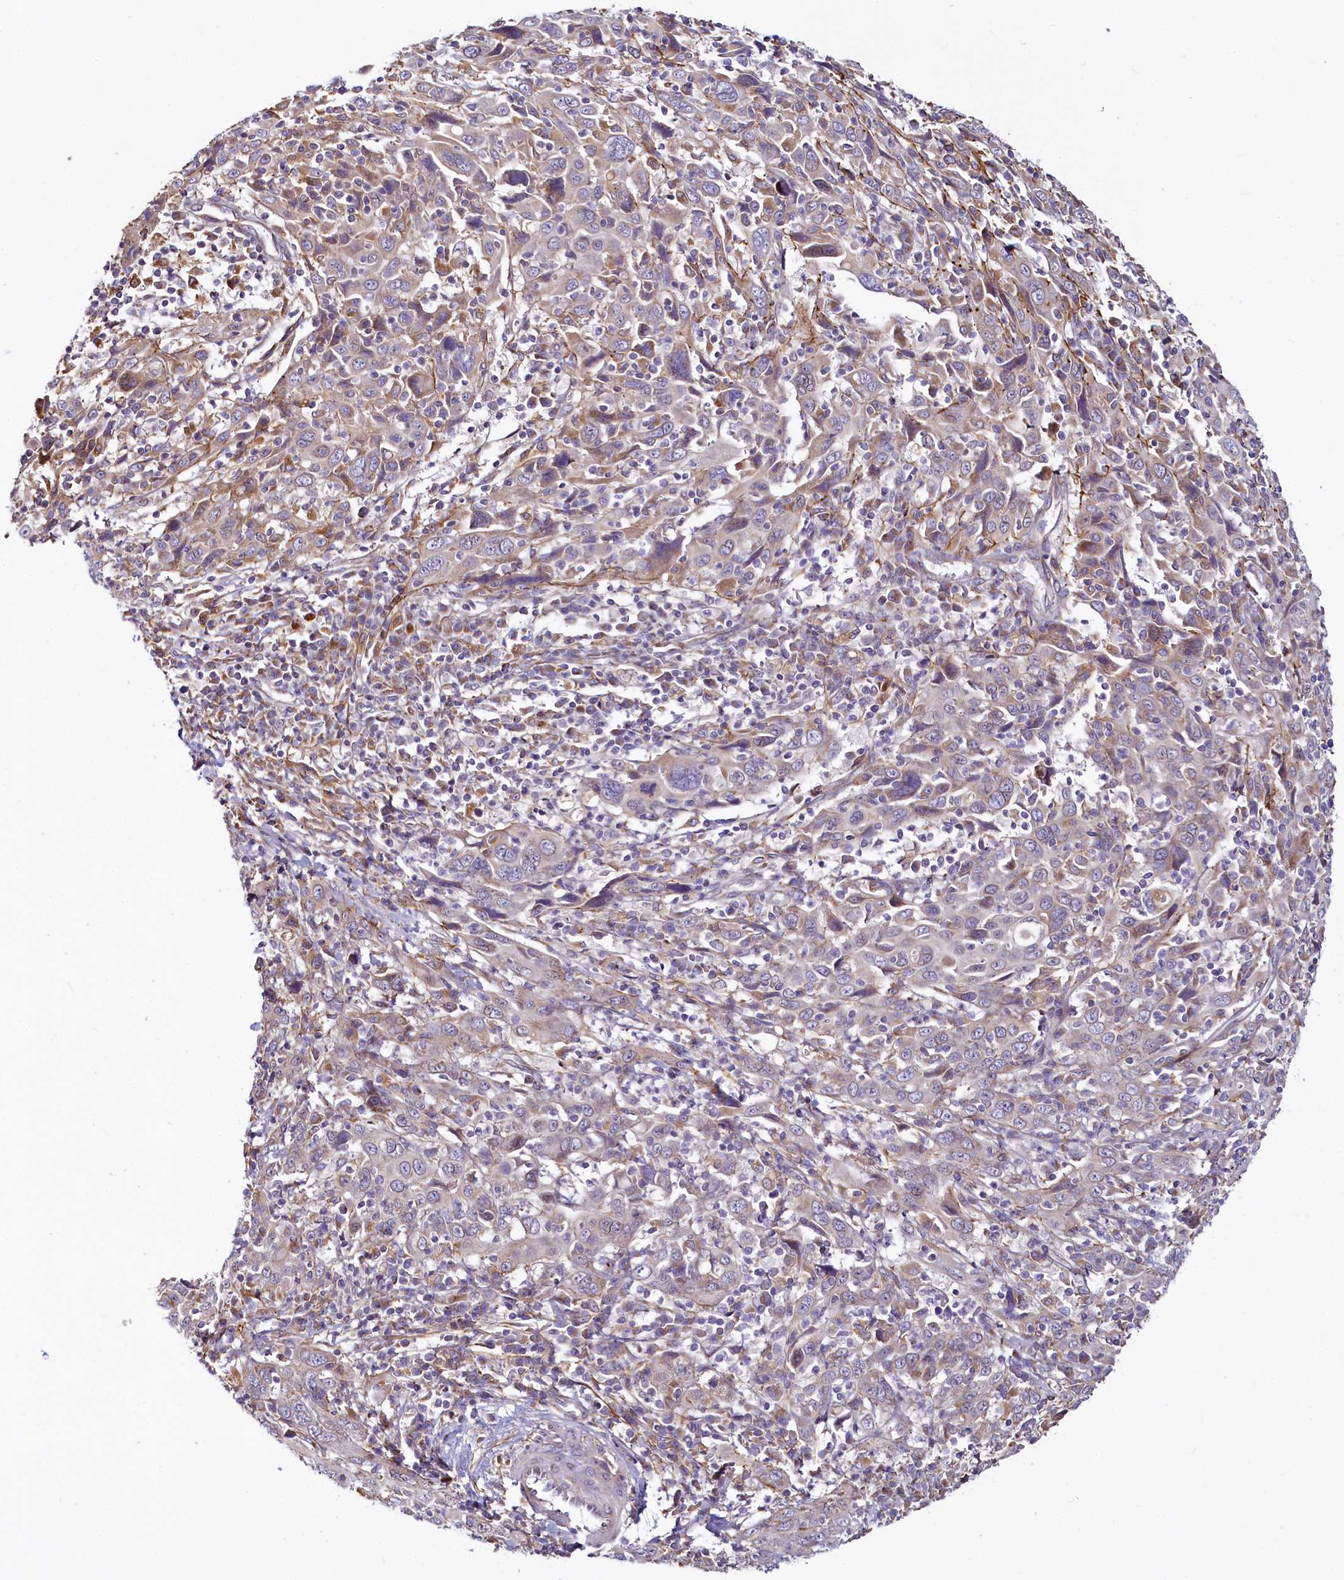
{"staining": {"intensity": "moderate", "quantity": "<25%", "location": "cytoplasmic/membranous"}, "tissue": "cervical cancer", "cell_type": "Tumor cells", "image_type": "cancer", "snomed": [{"axis": "morphology", "description": "Squamous cell carcinoma, NOS"}, {"axis": "topography", "description": "Cervix"}], "caption": "This is a micrograph of immunohistochemistry (IHC) staining of cervical squamous cell carcinoma, which shows moderate staining in the cytoplasmic/membranous of tumor cells.", "gene": "ADCY2", "patient": {"sex": "female", "age": 46}}